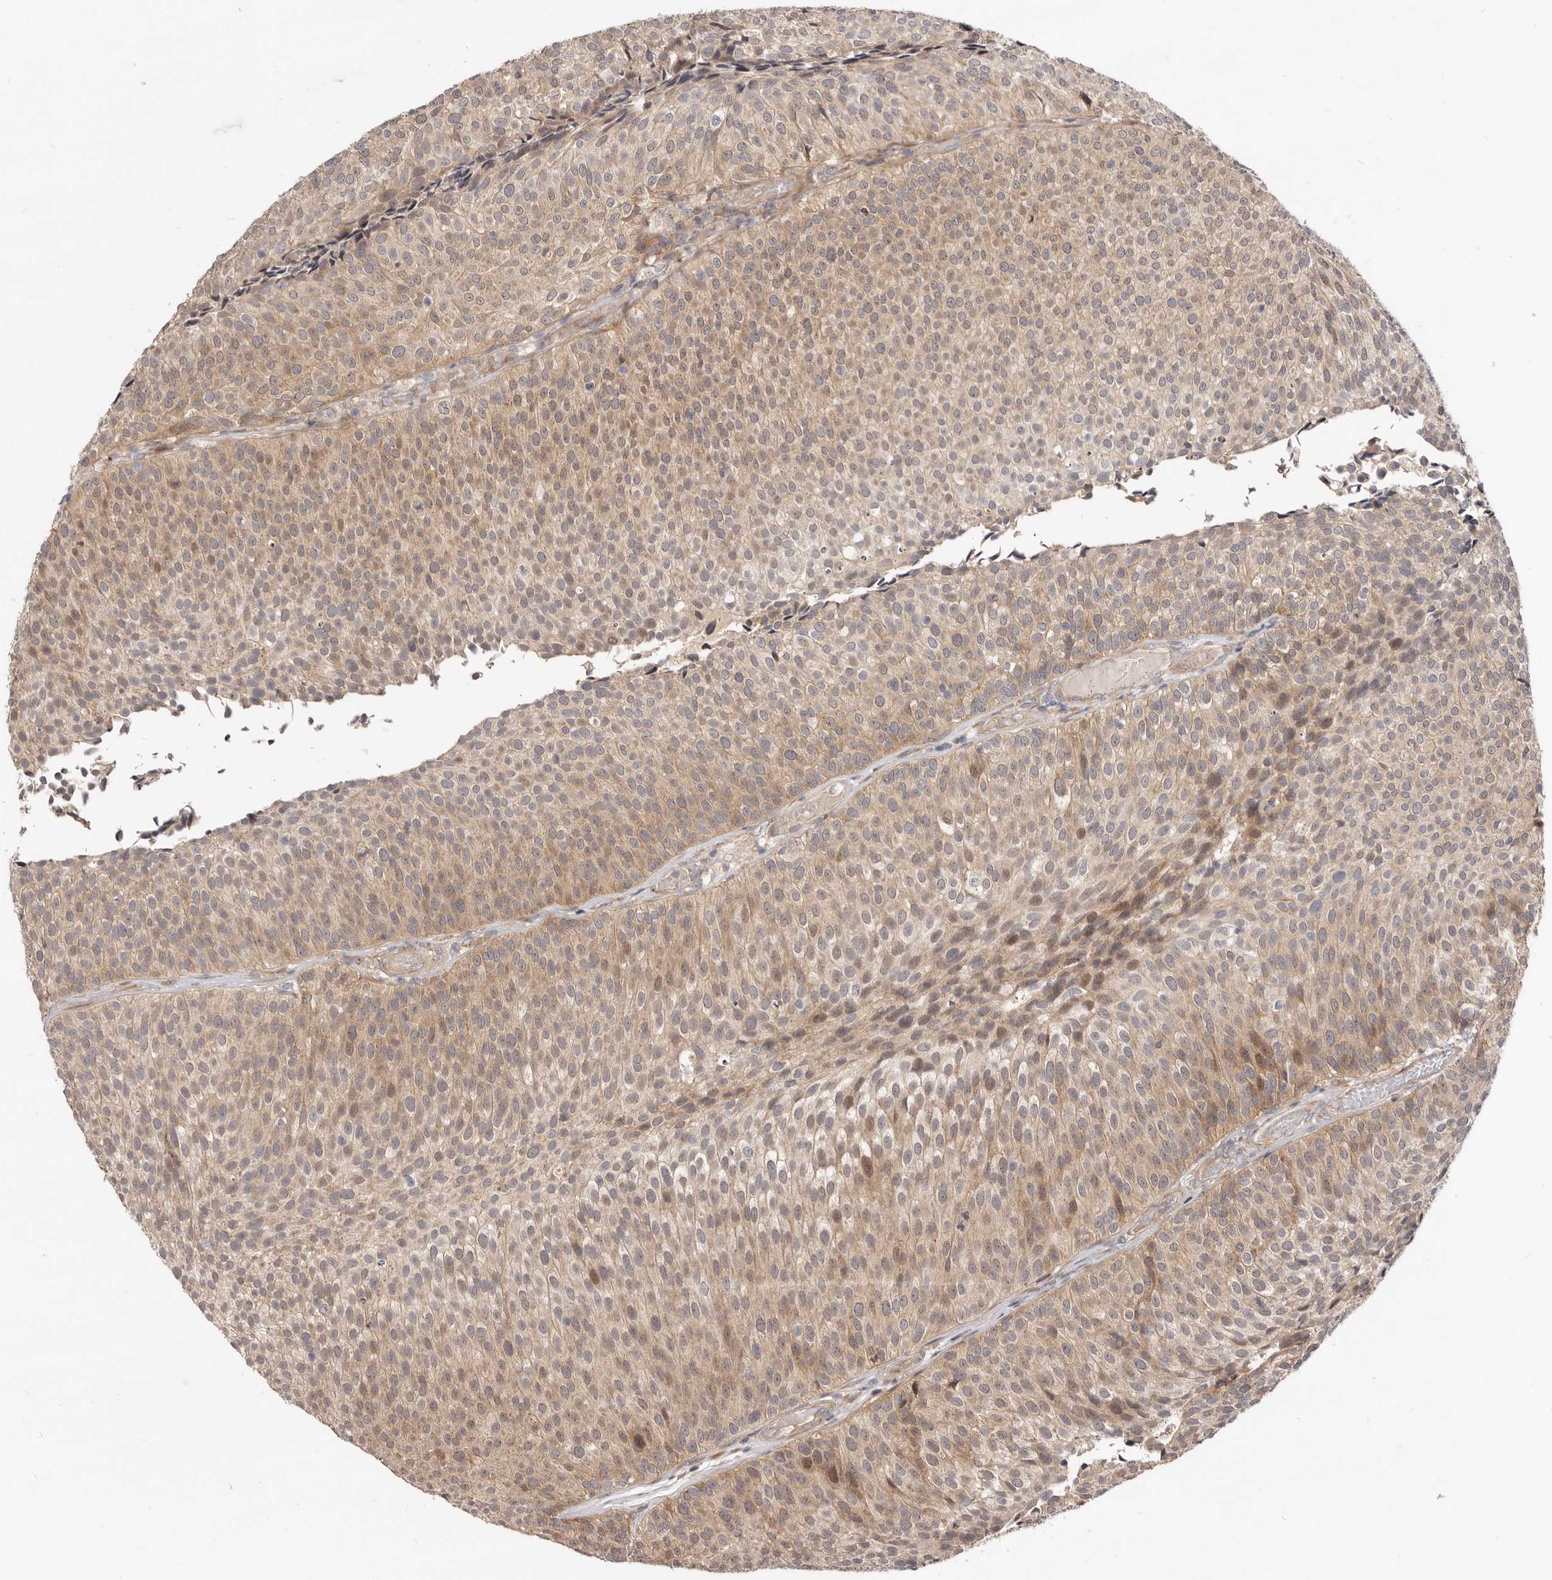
{"staining": {"intensity": "moderate", "quantity": ">75%", "location": "cytoplasmic/membranous,nuclear"}, "tissue": "urothelial cancer", "cell_type": "Tumor cells", "image_type": "cancer", "snomed": [{"axis": "morphology", "description": "Urothelial carcinoma, Low grade"}, {"axis": "topography", "description": "Urinary bladder"}], "caption": "Brown immunohistochemical staining in low-grade urothelial carcinoma demonstrates moderate cytoplasmic/membranous and nuclear staining in about >75% of tumor cells.", "gene": "GPATCH4", "patient": {"sex": "male", "age": 86}}